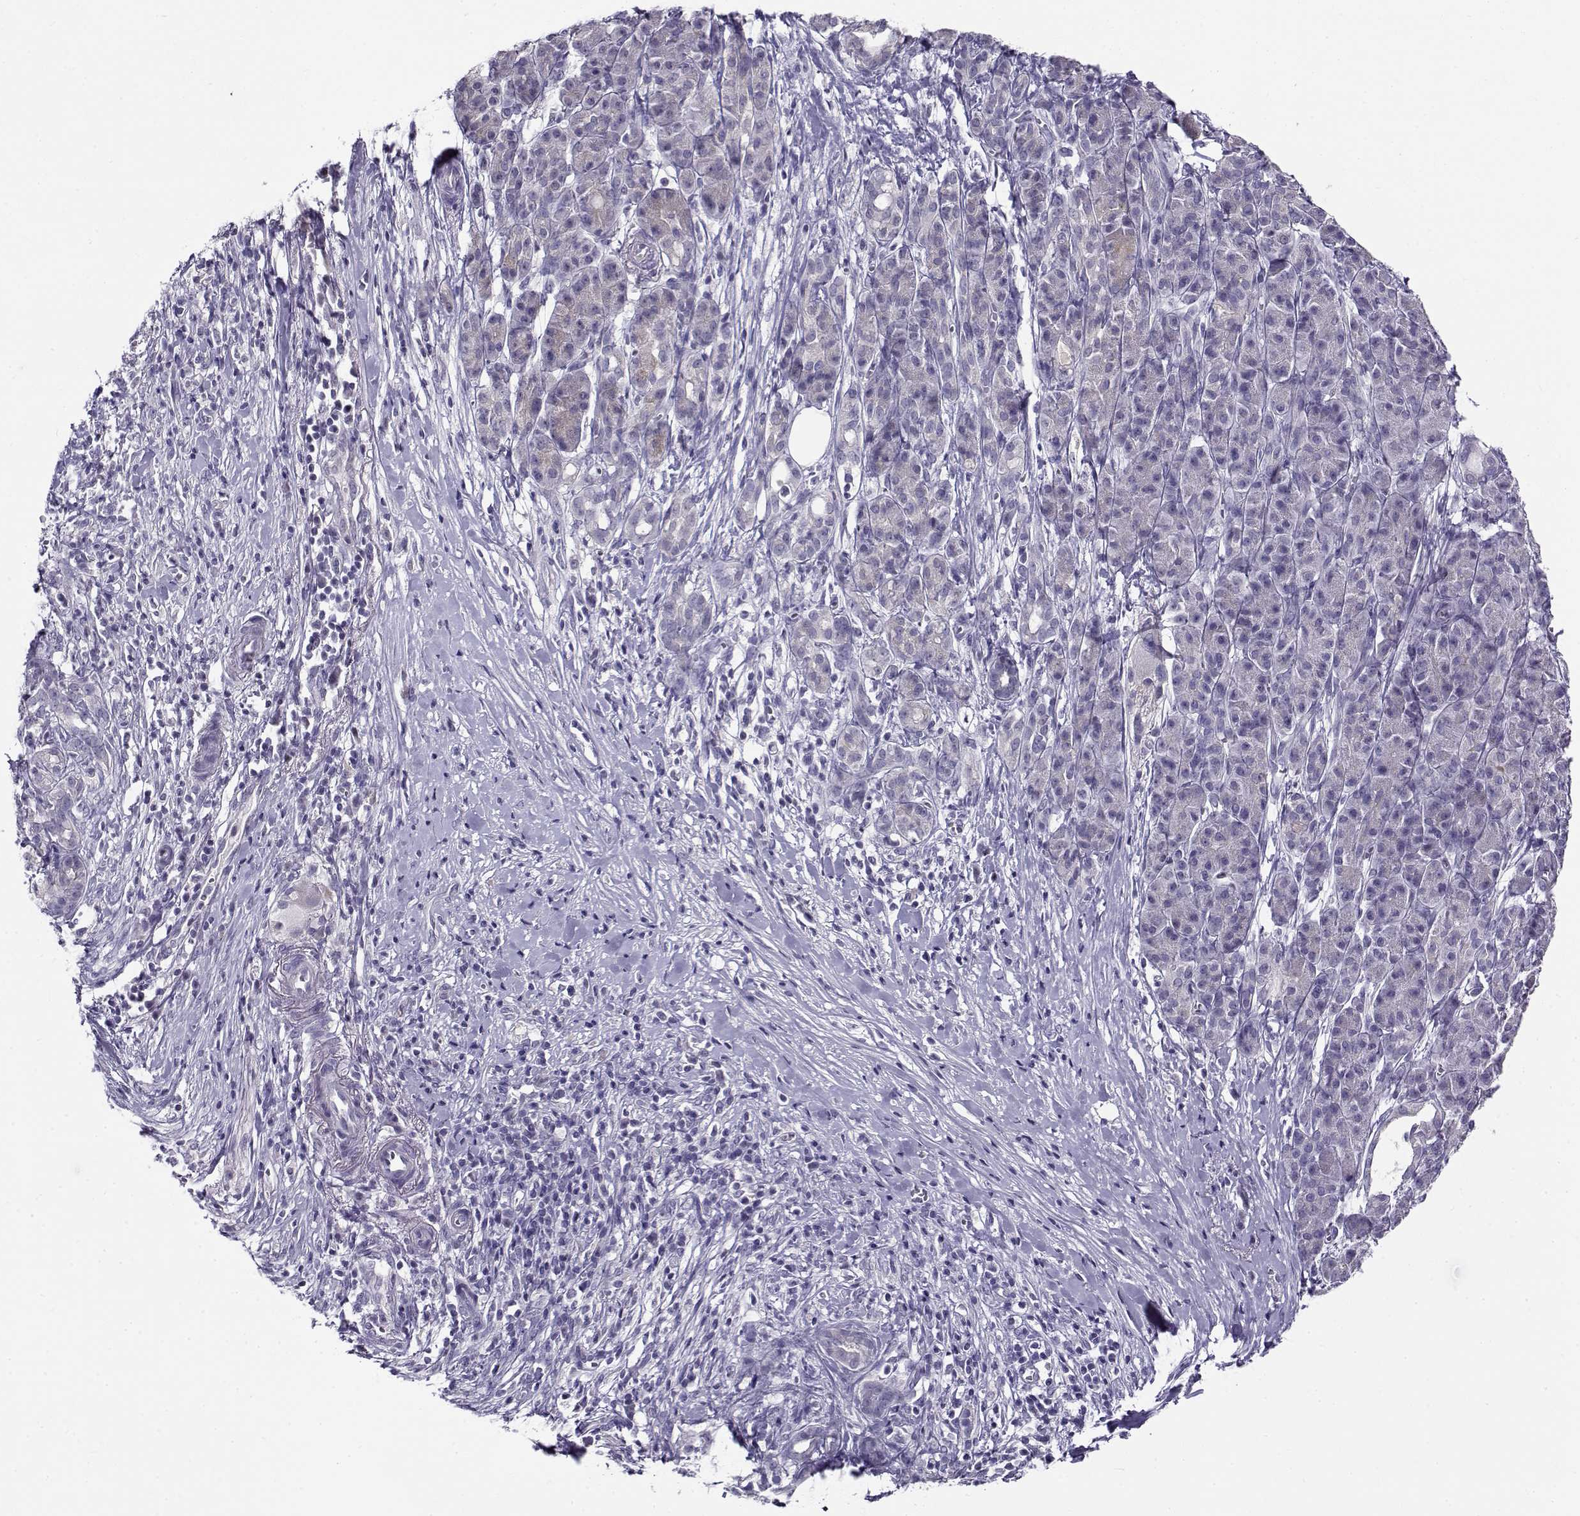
{"staining": {"intensity": "negative", "quantity": "none", "location": "none"}, "tissue": "pancreatic cancer", "cell_type": "Tumor cells", "image_type": "cancer", "snomed": [{"axis": "morphology", "description": "Adenocarcinoma, NOS"}, {"axis": "topography", "description": "Pancreas"}], "caption": "This is an IHC histopathology image of pancreatic cancer. There is no staining in tumor cells.", "gene": "FEZF1", "patient": {"sex": "male", "age": 61}}